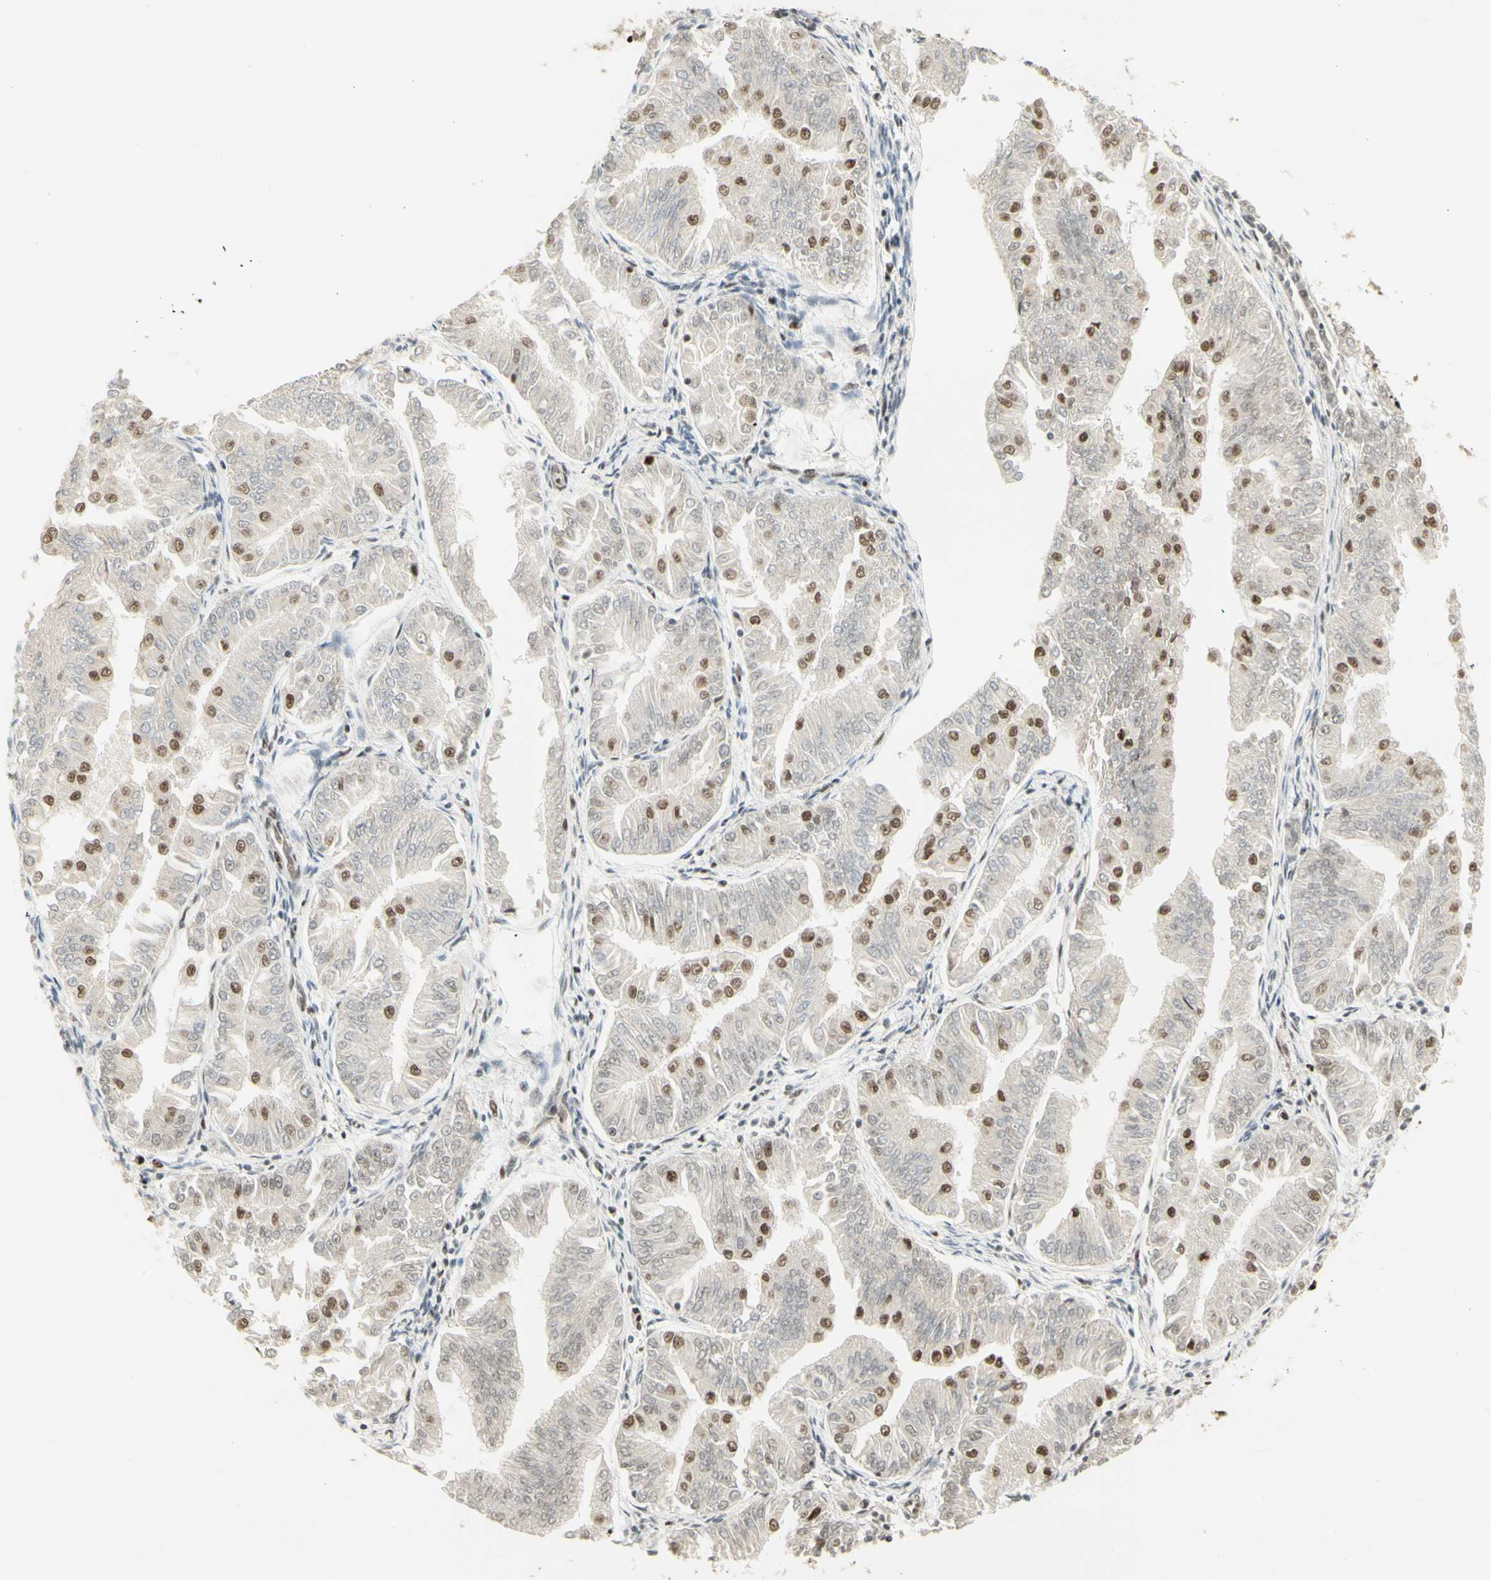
{"staining": {"intensity": "moderate", "quantity": "<25%", "location": "nuclear"}, "tissue": "endometrial cancer", "cell_type": "Tumor cells", "image_type": "cancer", "snomed": [{"axis": "morphology", "description": "Adenocarcinoma, NOS"}, {"axis": "topography", "description": "Endometrium"}], "caption": "Endometrial adenocarcinoma was stained to show a protein in brown. There is low levels of moderate nuclear expression in about <25% of tumor cells. Immunohistochemistry stains the protein in brown and the nuclei are stained blue.", "gene": "DHX9", "patient": {"sex": "female", "age": 53}}